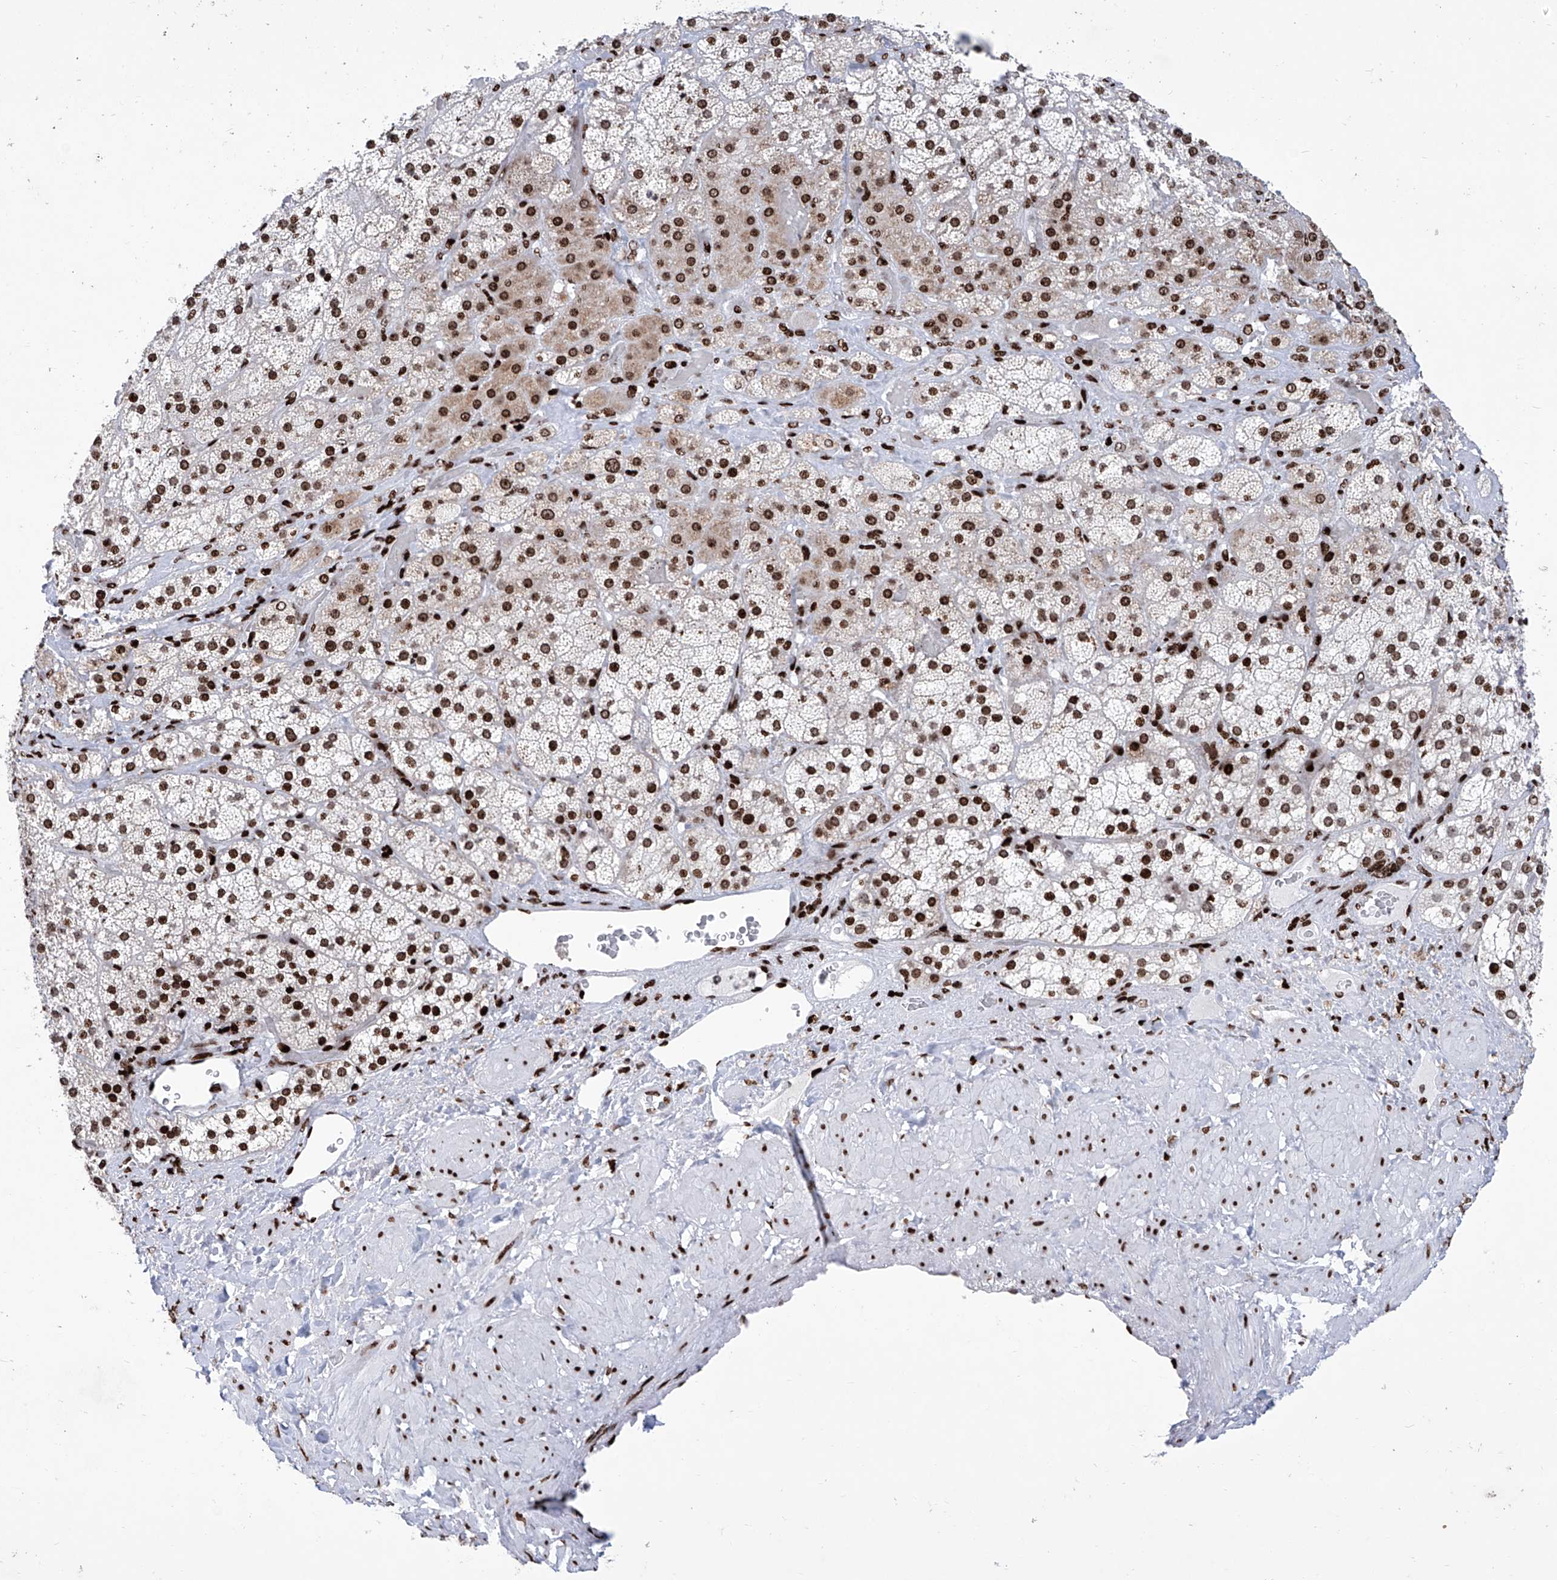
{"staining": {"intensity": "strong", "quantity": ">75%", "location": "nuclear"}, "tissue": "adrenal gland", "cell_type": "Glandular cells", "image_type": "normal", "snomed": [{"axis": "morphology", "description": "Normal tissue, NOS"}, {"axis": "topography", "description": "Adrenal gland"}], "caption": "Adrenal gland stained for a protein (brown) shows strong nuclear positive staining in about >75% of glandular cells.", "gene": "HEY2", "patient": {"sex": "male", "age": 57}}